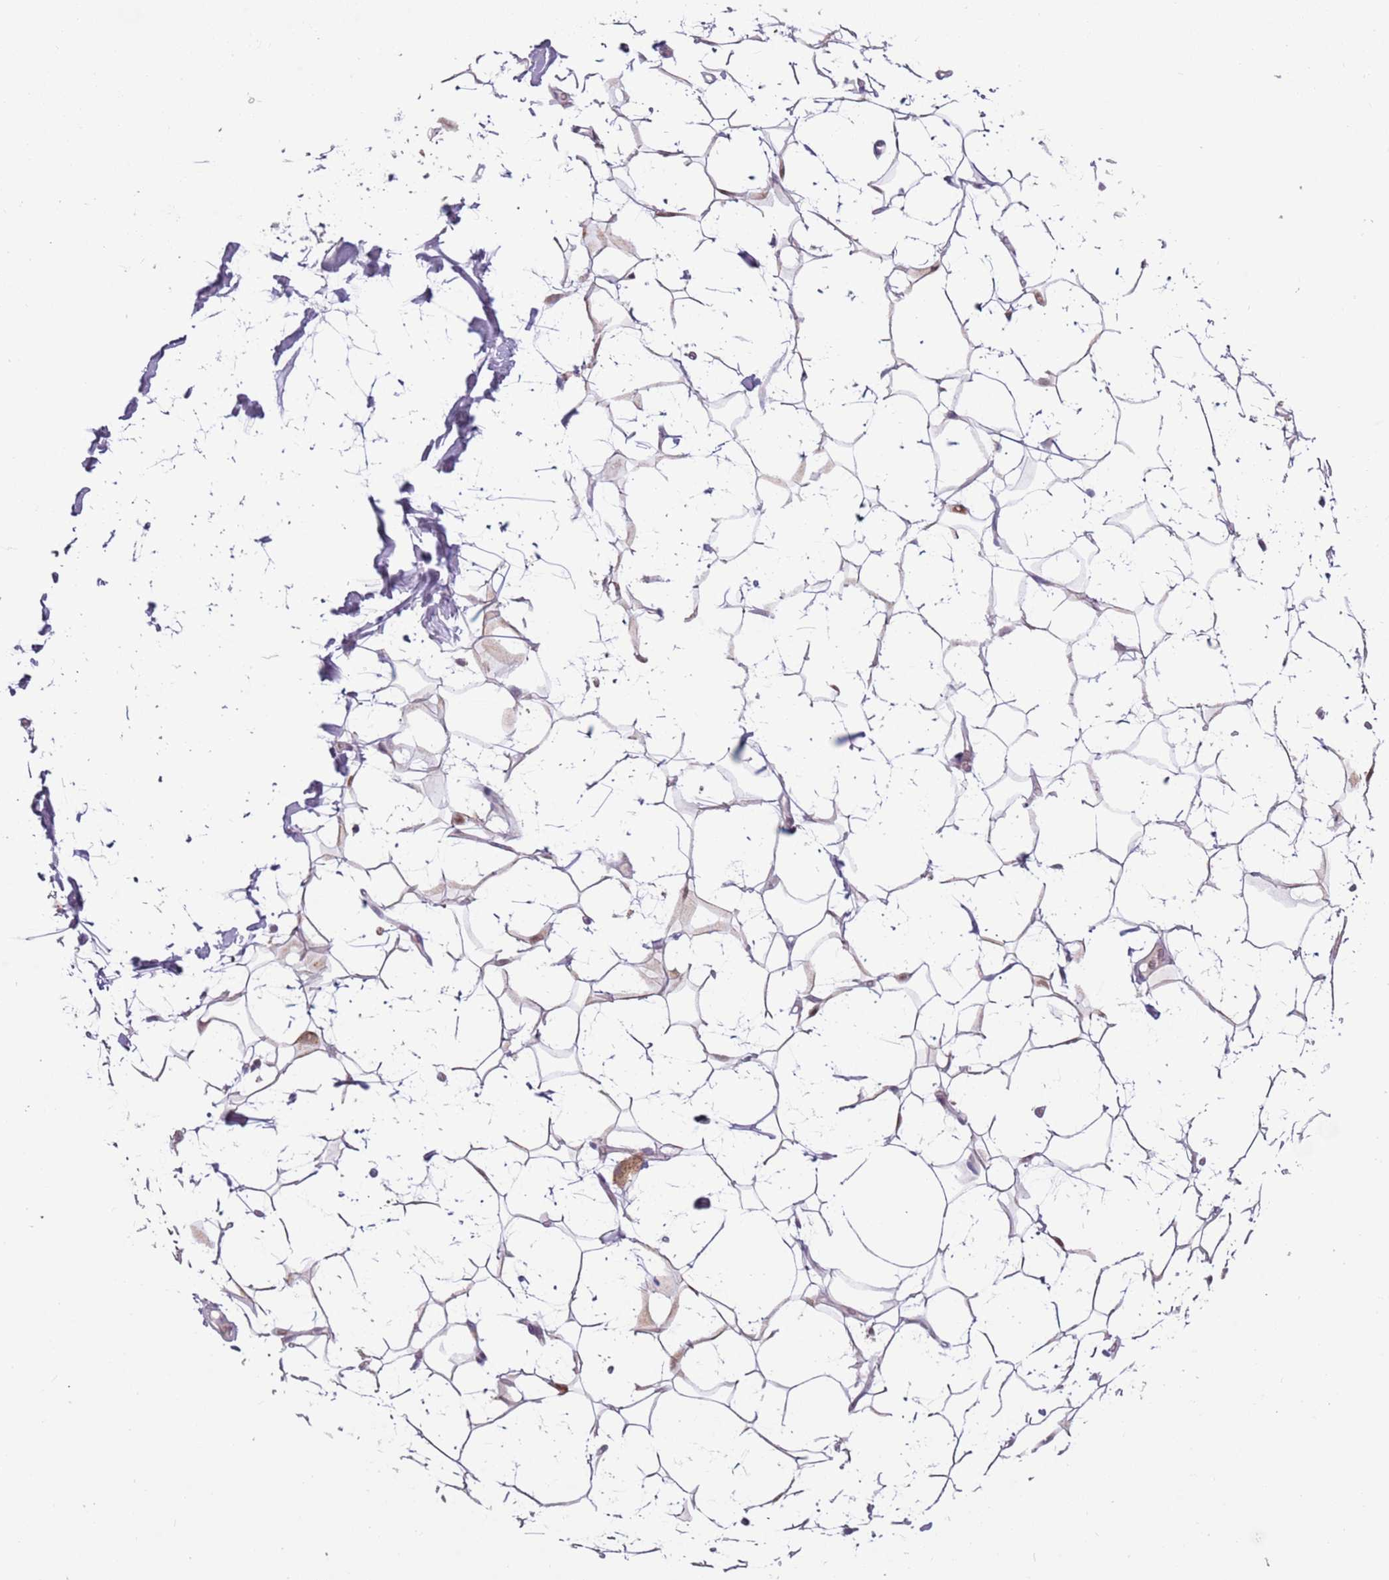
{"staining": {"intensity": "negative", "quantity": "none", "location": "none"}, "tissue": "adipose tissue", "cell_type": "Adipocytes", "image_type": "normal", "snomed": [{"axis": "morphology", "description": "Normal tissue, NOS"}, {"axis": "topography", "description": "Breast"}], "caption": "Immunohistochemistry (IHC) of normal human adipose tissue displays no expression in adipocytes.", "gene": "MLLT11", "patient": {"sex": "female", "age": 26}}